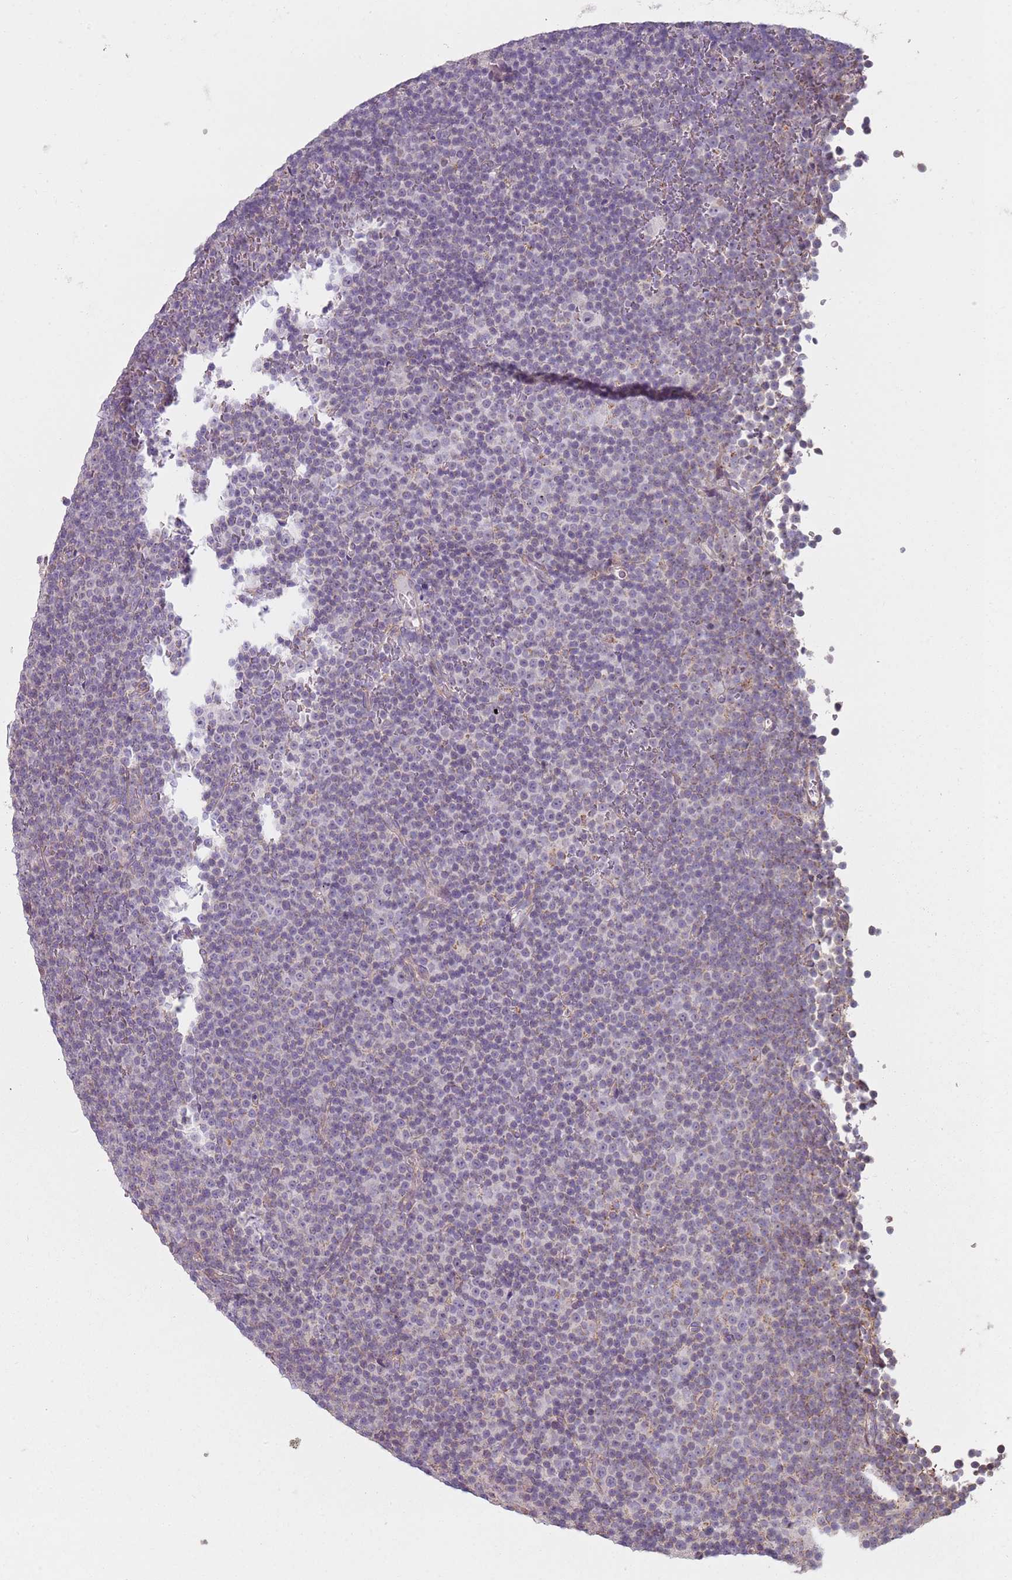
{"staining": {"intensity": "negative", "quantity": "none", "location": "none"}, "tissue": "lymphoma", "cell_type": "Tumor cells", "image_type": "cancer", "snomed": [{"axis": "morphology", "description": "Malignant lymphoma, non-Hodgkin's type, Low grade"}, {"axis": "topography", "description": "Lymph node"}], "caption": "IHC image of human malignant lymphoma, non-Hodgkin's type (low-grade) stained for a protein (brown), which exhibits no expression in tumor cells. (DAB immunohistochemistry (IHC) visualized using brightfield microscopy, high magnification).", "gene": "GAS8", "patient": {"sex": "female", "age": 67}}